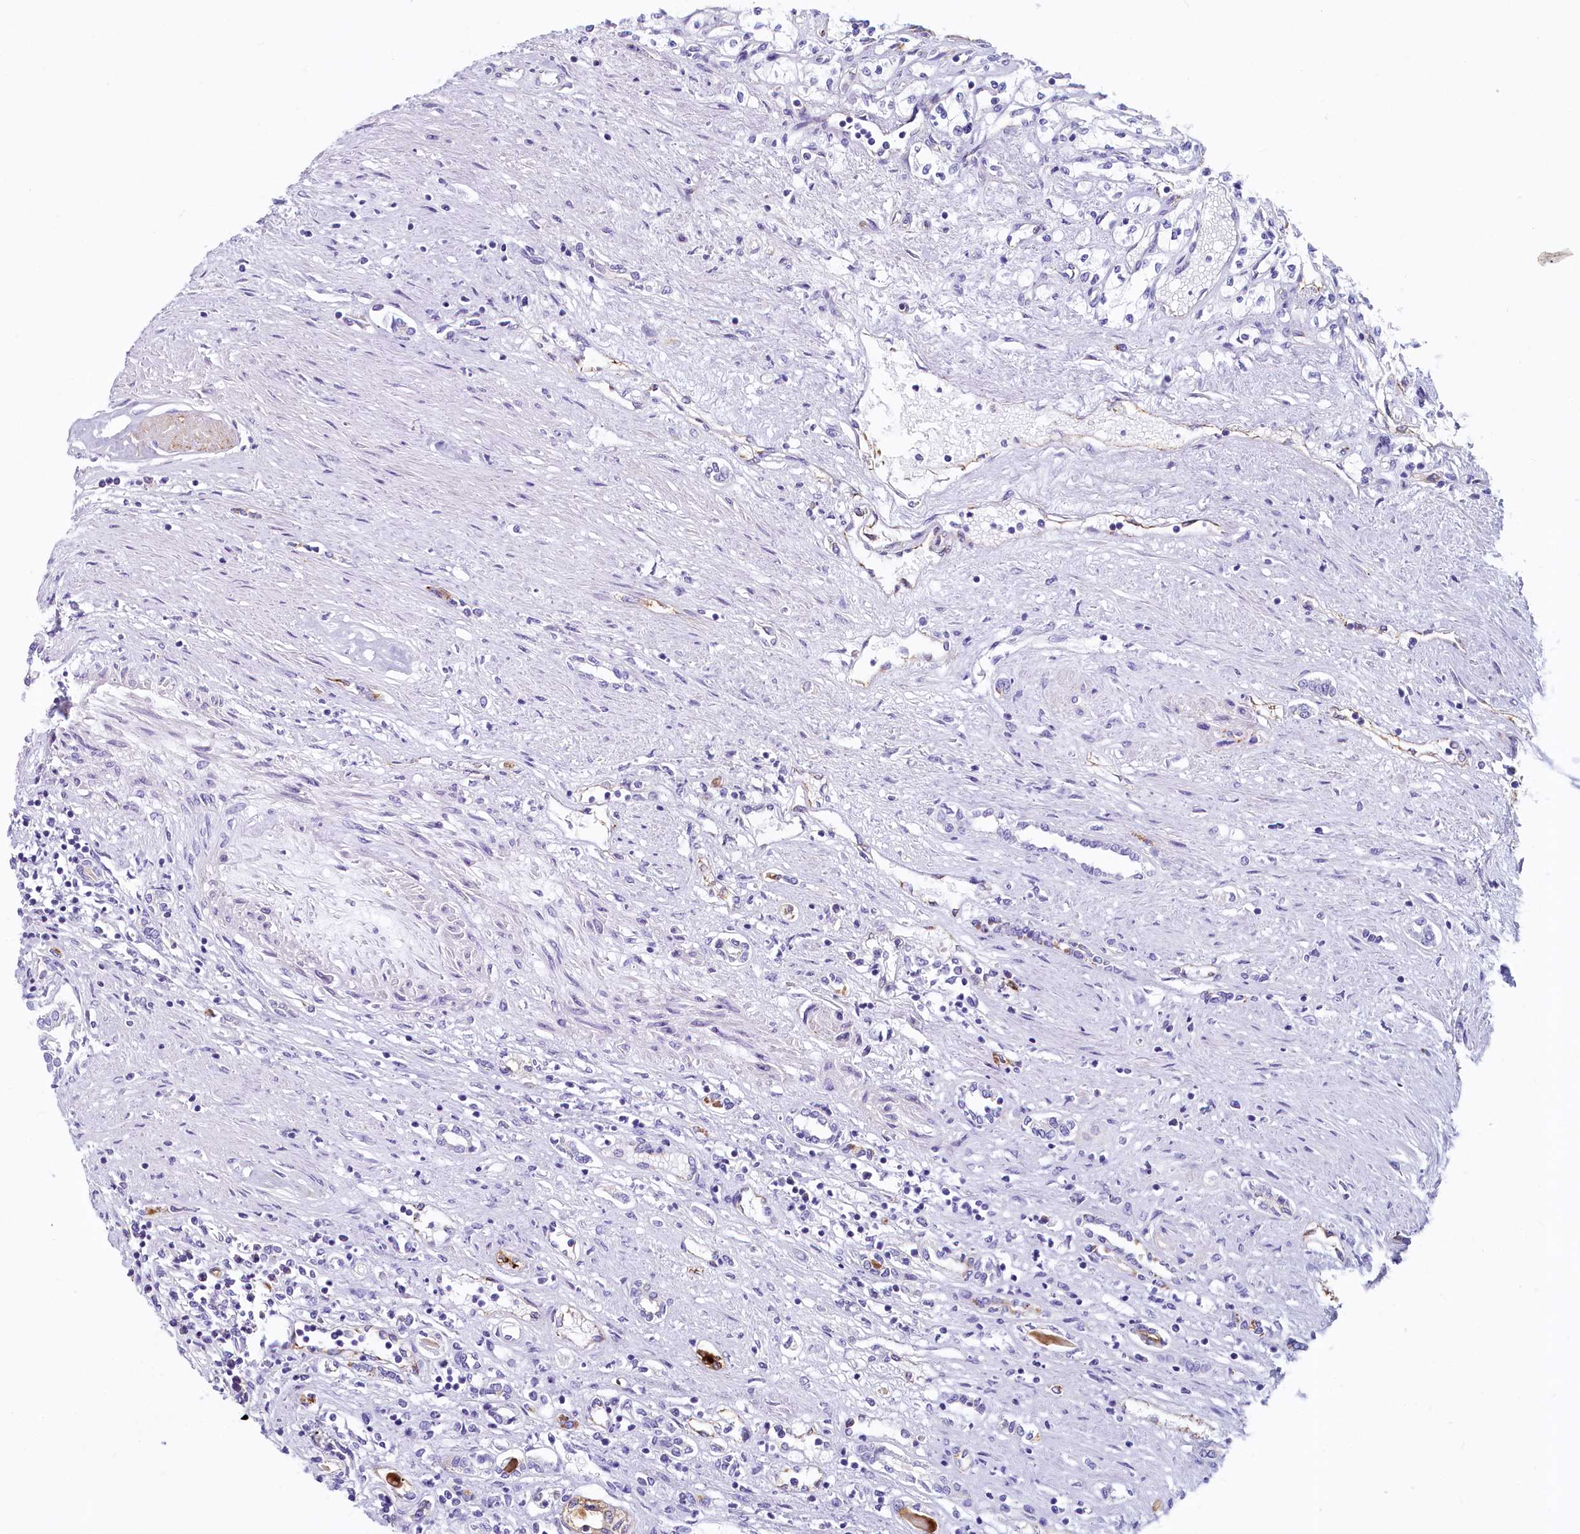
{"staining": {"intensity": "negative", "quantity": "none", "location": "none"}, "tissue": "renal cancer", "cell_type": "Tumor cells", "image_type": "cancer", "snomed": [{"axis": "morphology", "description": "Adenocarcinoma, NOS"}, {"axis": "topography", "description": "Kidney"}], "caption": "Tumor cells show no significant expression in renal cancer.", "gene": "INSC", "patient": {"sex": "male", "age": 59}}